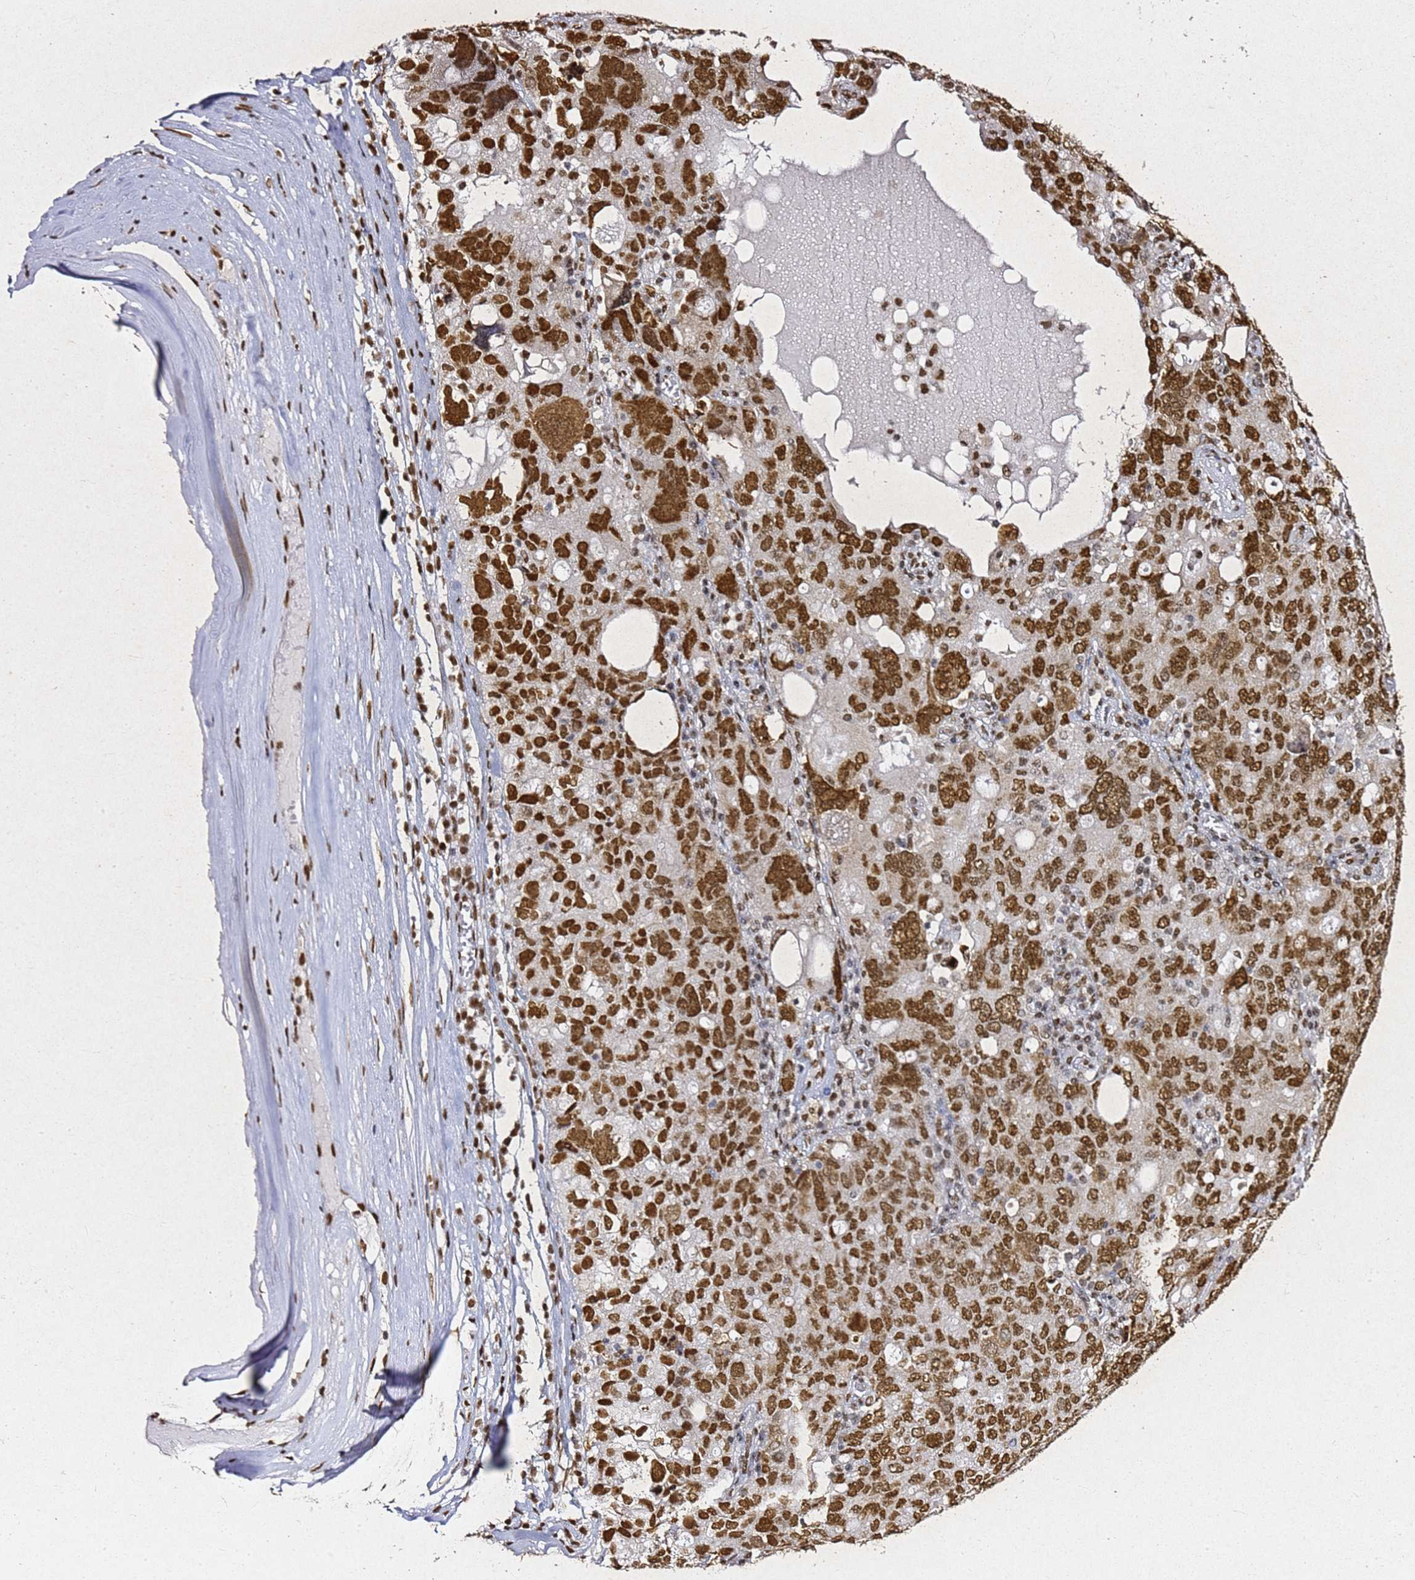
{"staining": {"intensity": "strong", "quantity": ">75%", "location": "nuclear"}, "tissue": "ovarian cancer", "cell_type": "Tumor cells", "image_type": "cancer", "snomed": [{"axis": "morphology", "description": "Carcinoma, endometroid"}, {"axis": "topography", "description": "Ovary"}], "caption": "Ovarian endometroid carcinoma was stained to show a protein in brown. There is high levels of strong nuclear positivity in about >75% of tumor cells. The staining was performed using DAB (3,3'-diaminobenzidine) to visualize the protein expression in brown, while the nuclei were stained in blue with hematoxylin (Magnification: 20x).", "gene": "APEX1", "patient": {"sex": "female", "age": 62}}